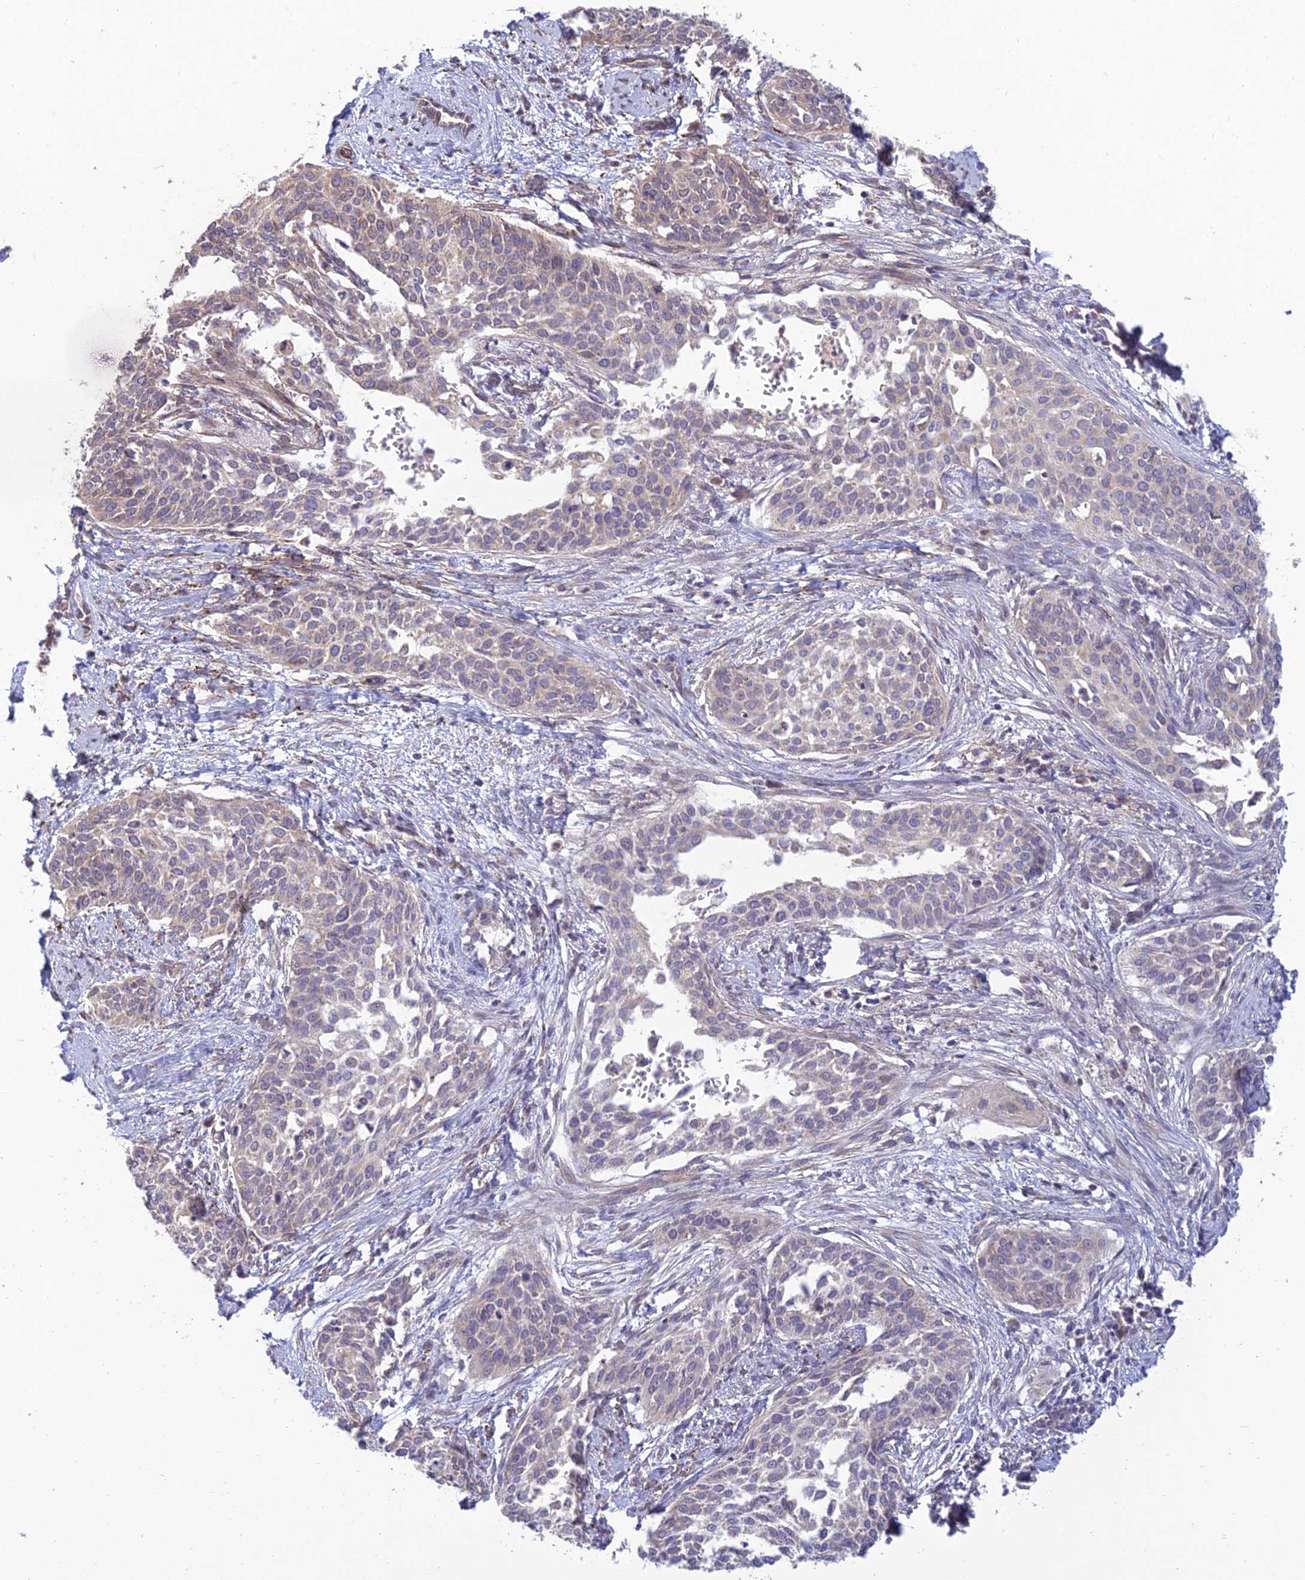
{"staining": {"intensity": "weak", "quantity": "<25%", "location": "cytoplasmic/membranous"}, "tissue": "cervical cancer", "cell_type": "Tumor cells", "image_type": "cancer", "snomed": [{"axis": "morphology", "description": "Squamous cell carcinoma, NOS"}, {"axis": "topography", "description": "Cervix"}], "caption": "IHC histopathology image of neoplastic tissue: human cervical cancer (squamous cell carcinoma) stained with DAB (3,3'-diaminobenzidine) reveals no significant protein staining in tumor cells. (DAB immunohistochemistry visualized using brightfield microscopy, high magnification).", "gene": "C3orf20", "patient": {"sex": "female", "age": 44}}